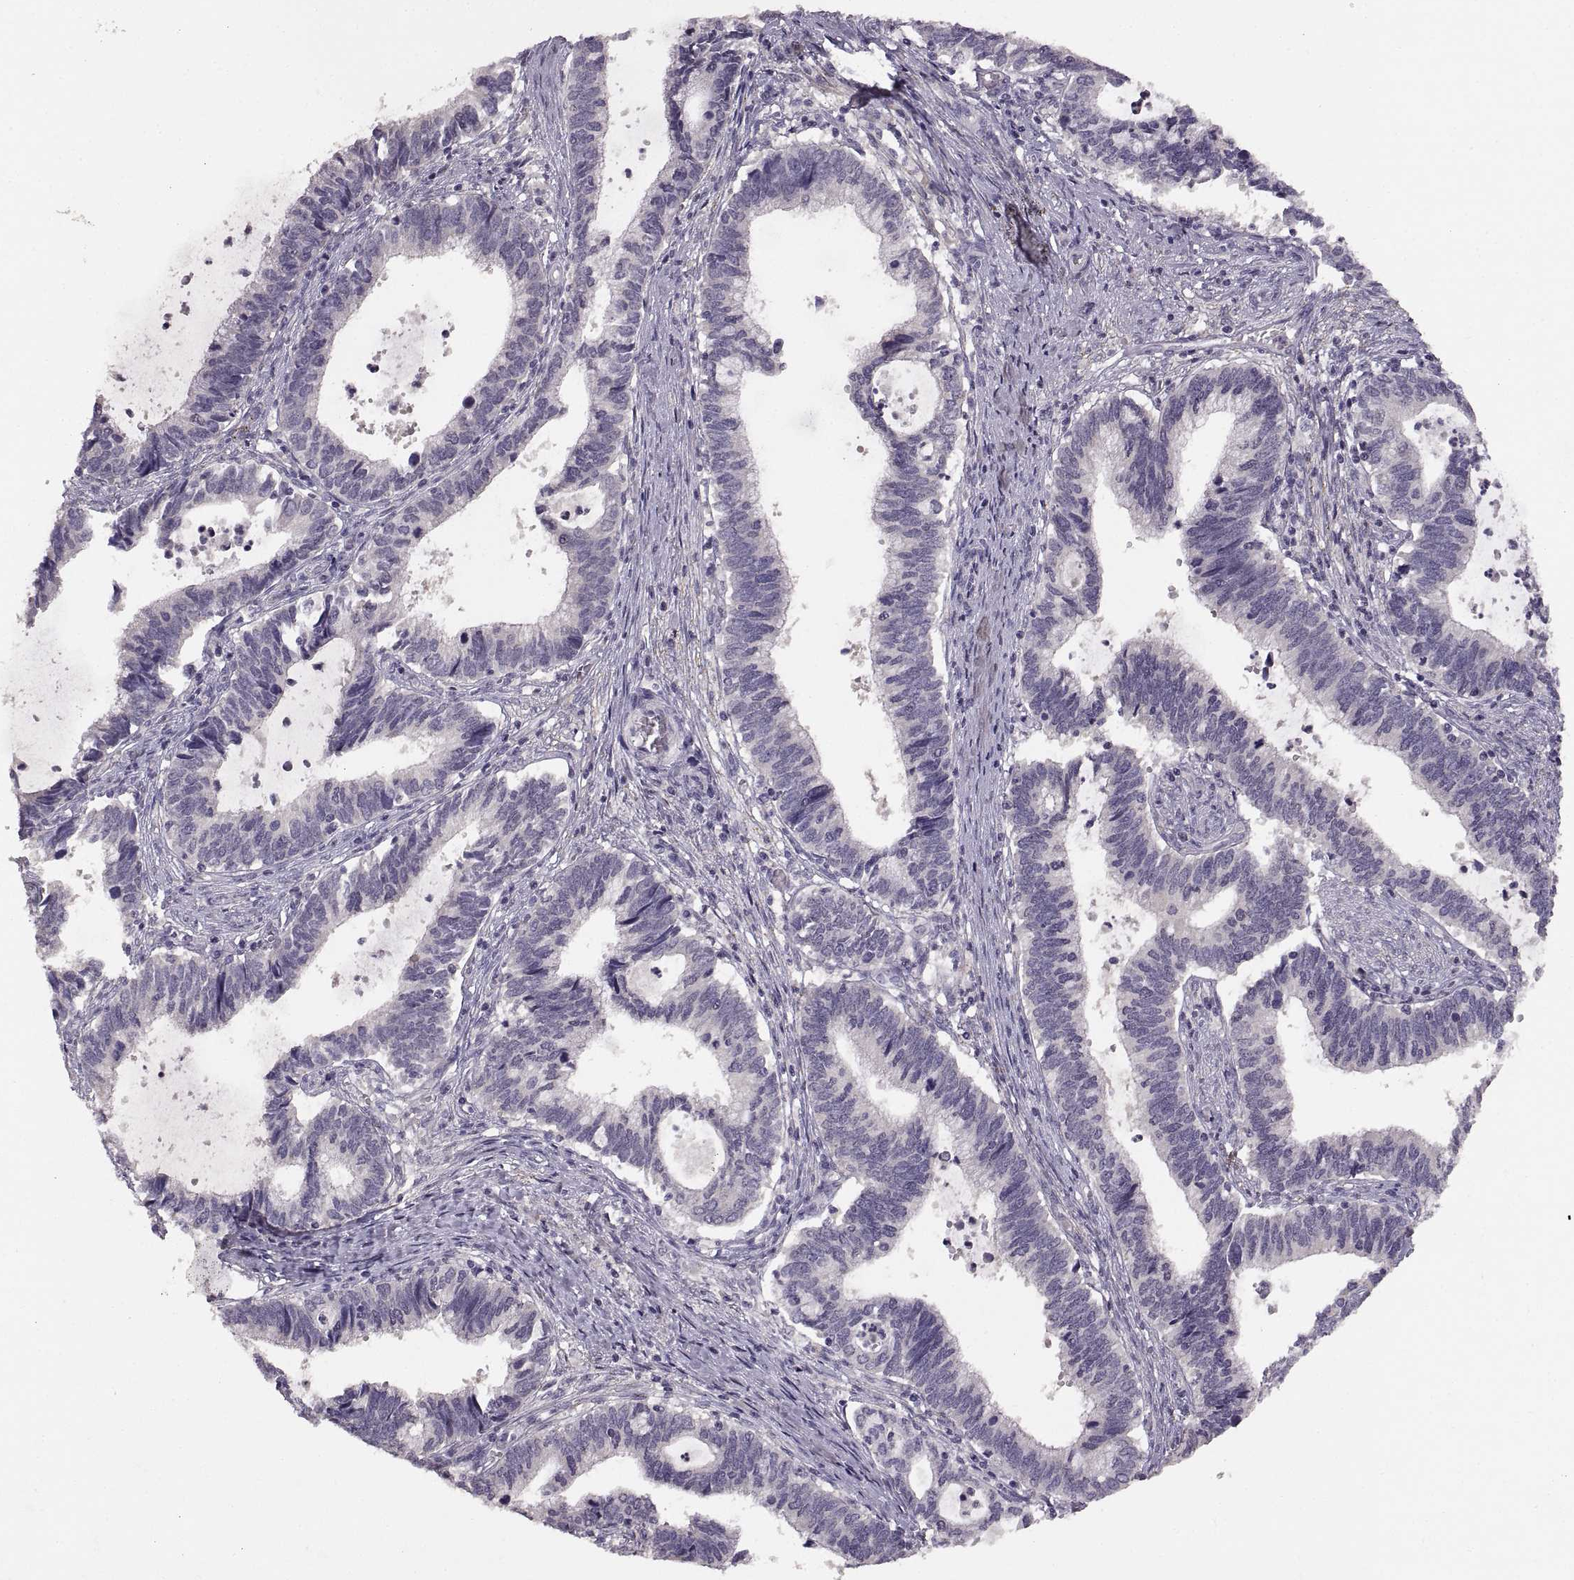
{"staining": {"intensity": "negative", "quantity": "none", "location": "none"}, "tissue": "cervical cancer", "cell_type": "Tumor cells", "image_type": "cancer", "snomed": [{"axis": "morphology", "description": "Adenocarcinoma, NOS"}, {"axis": "topography", "description": "Cervix"}], "caption": "Immunohistochemistry (IHC) photomicrograph of cervical adenocarcinoma stained for a protein (brown), which shows no positivity in tumor cells.", "gene": "CDH2", "patient": {"sex": "female", "age": 42}}